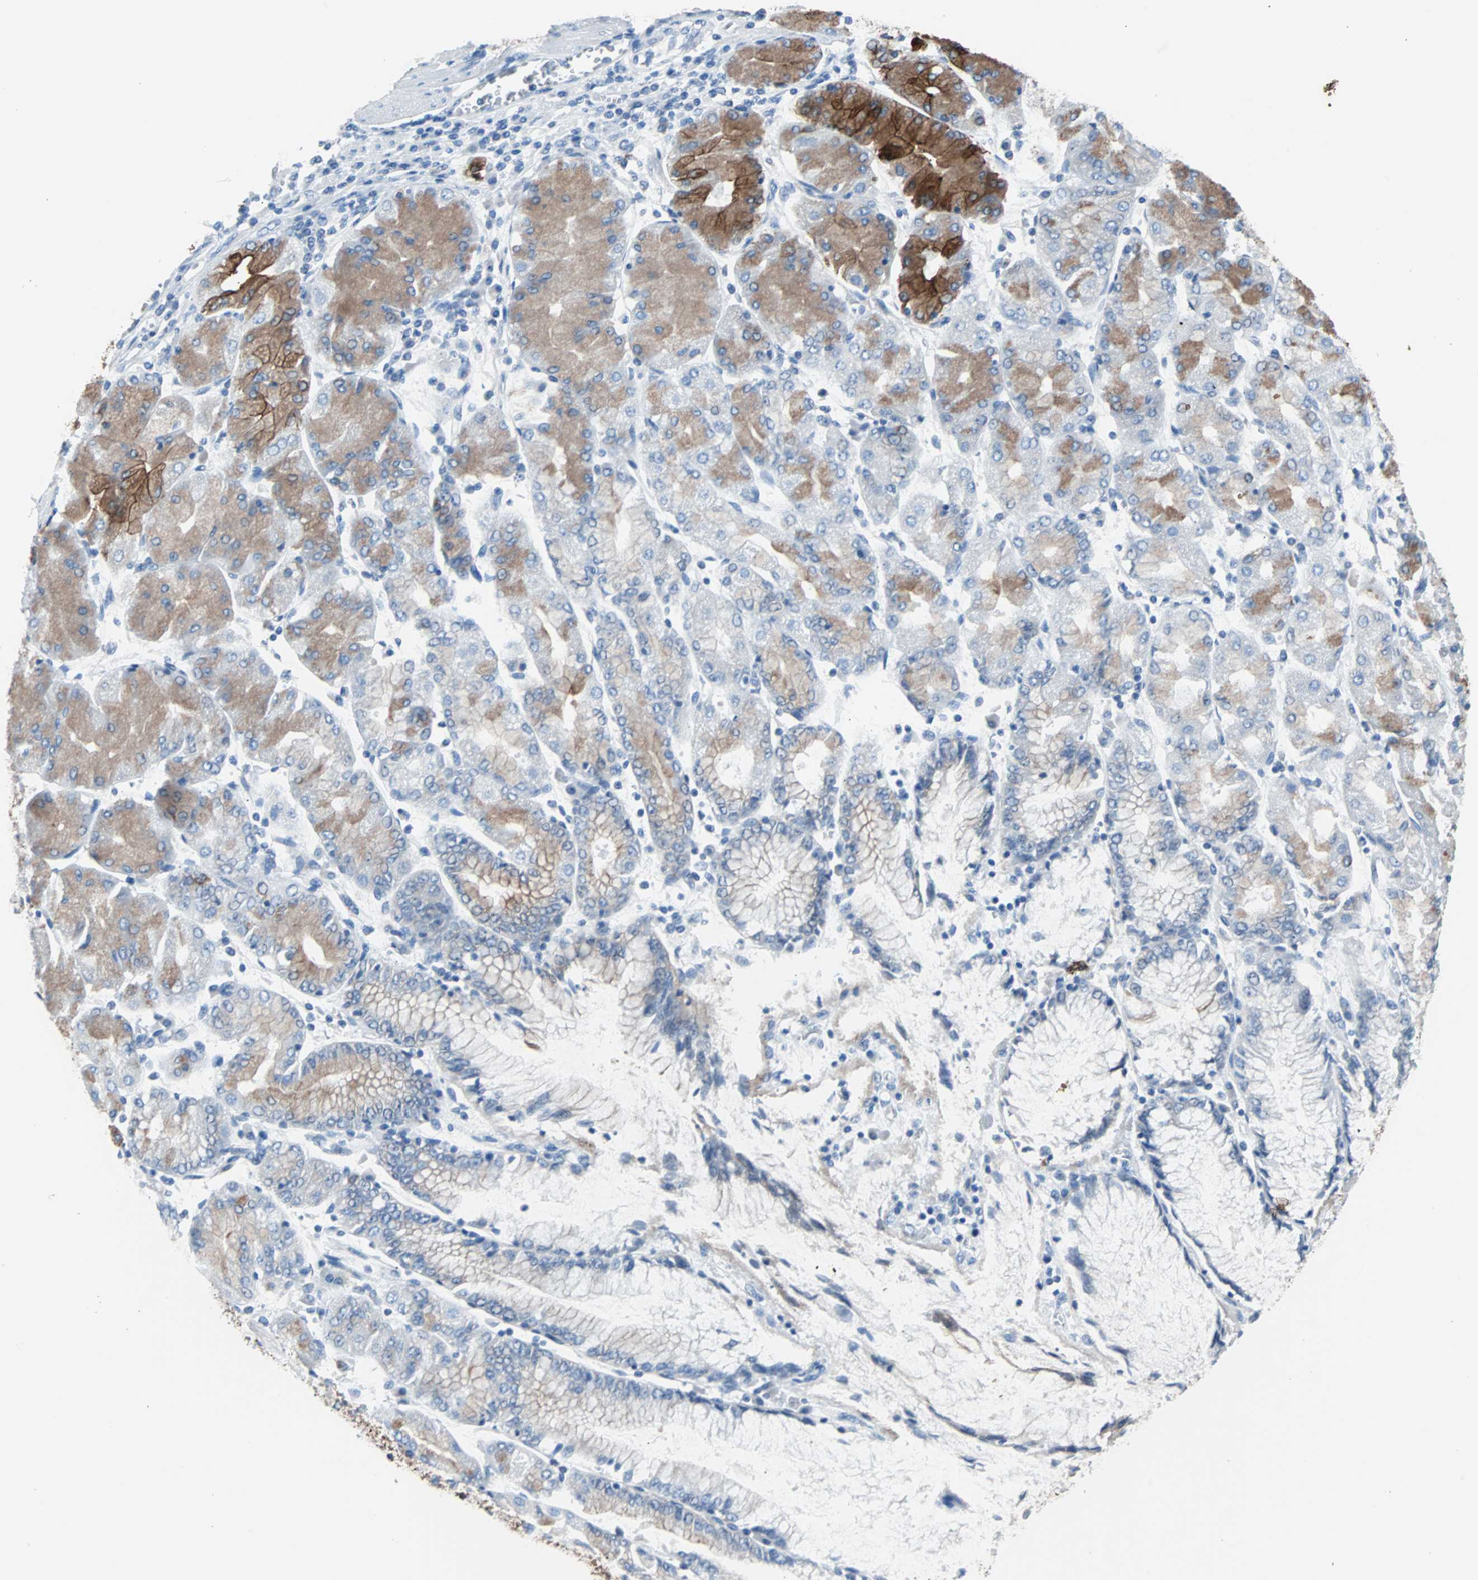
{"staining": {"intensity": "moderate", "quantity": "25%-75%", "location": "cytoplasmic/membranous"}, "tissue": "stomach cancer", "cell_type": "Tumor cells", "image_type": "cancer", "snomed": [{"axis": "morphology", "description": "Normal tissue, NOS"}, {"axis": "morphology", "description": "Adenocarcinoma, NOS"}, {"axis": "topography", "description": "Stomach, upper"}, {"axis": "topography", "description": "Stomach"}], "caption": "A histopathology image showing moderate cytoplasmic/membranous staining in about 25%-75% of tumor cells in adenocarcinoma (stomach), as visualized by brown immunohistochemical staining.", "gene": "KRT7", "patient": {"sex": "male", "age": 59}}